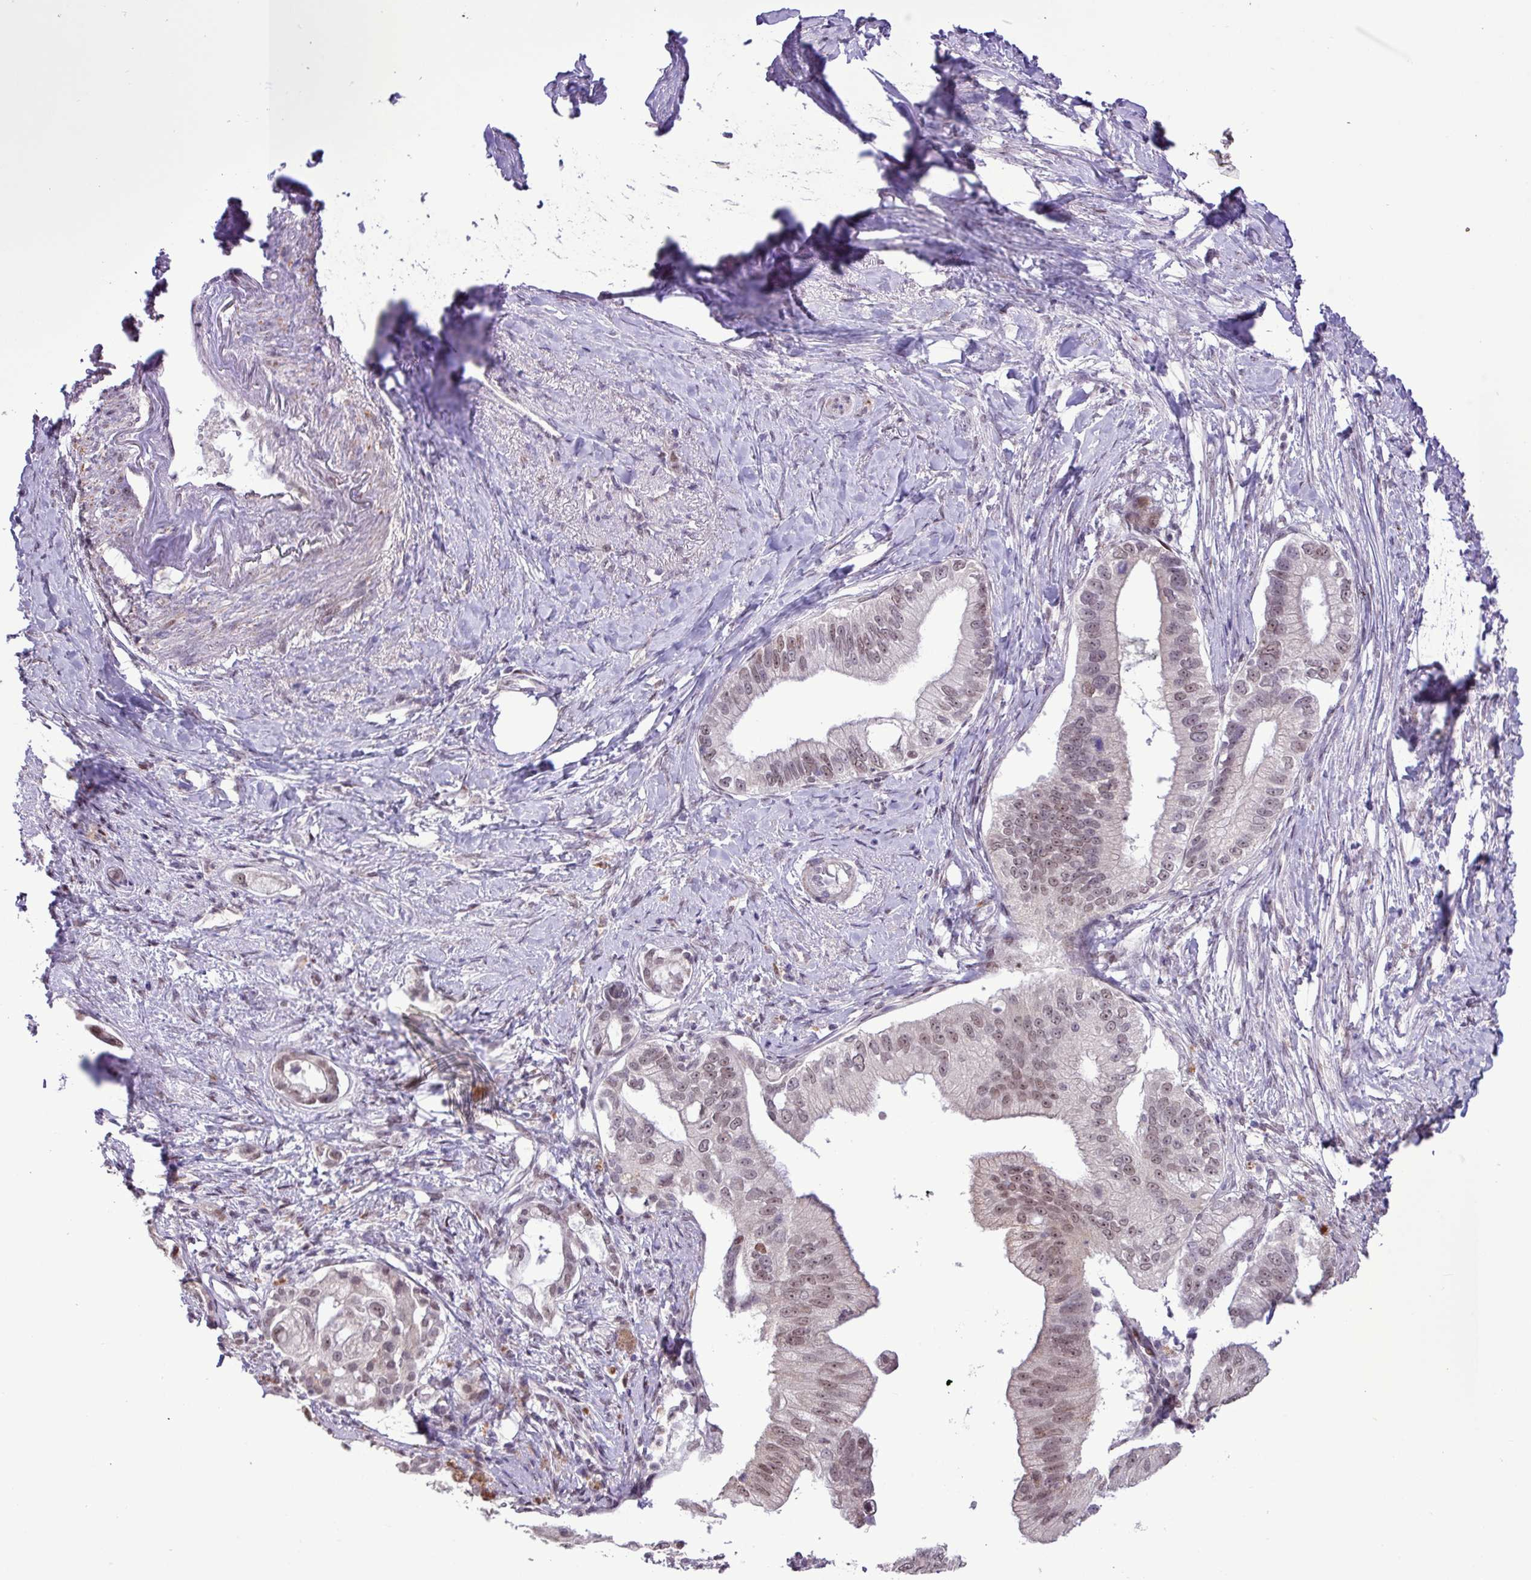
{"staining": {"intensity": "weak", "quantity": ">75%", "location": "nuclear"}, "tissue": "pancreatic cancer", "cell_type": "Tumor cells", "image_type": "cancer", "snomed": [{"axis": "morphology", "description": "Adenocarcinoma, NOS"}, {"axis": "topography", "description": "Pancreas"}], "caption": "Protein expression analysis of human pancreatic cancer (adenocarcinoma) reveals weak nuclear expression in about >75% of tumor cells. Using DAB (3,3'-diaminobenzidine) (brown) and hematoxylin (blue) stains, captured at high magnification using brightfield microscopy.", "gene": "ZNF354A", "patient": {"sex": "male", "age": 70}}